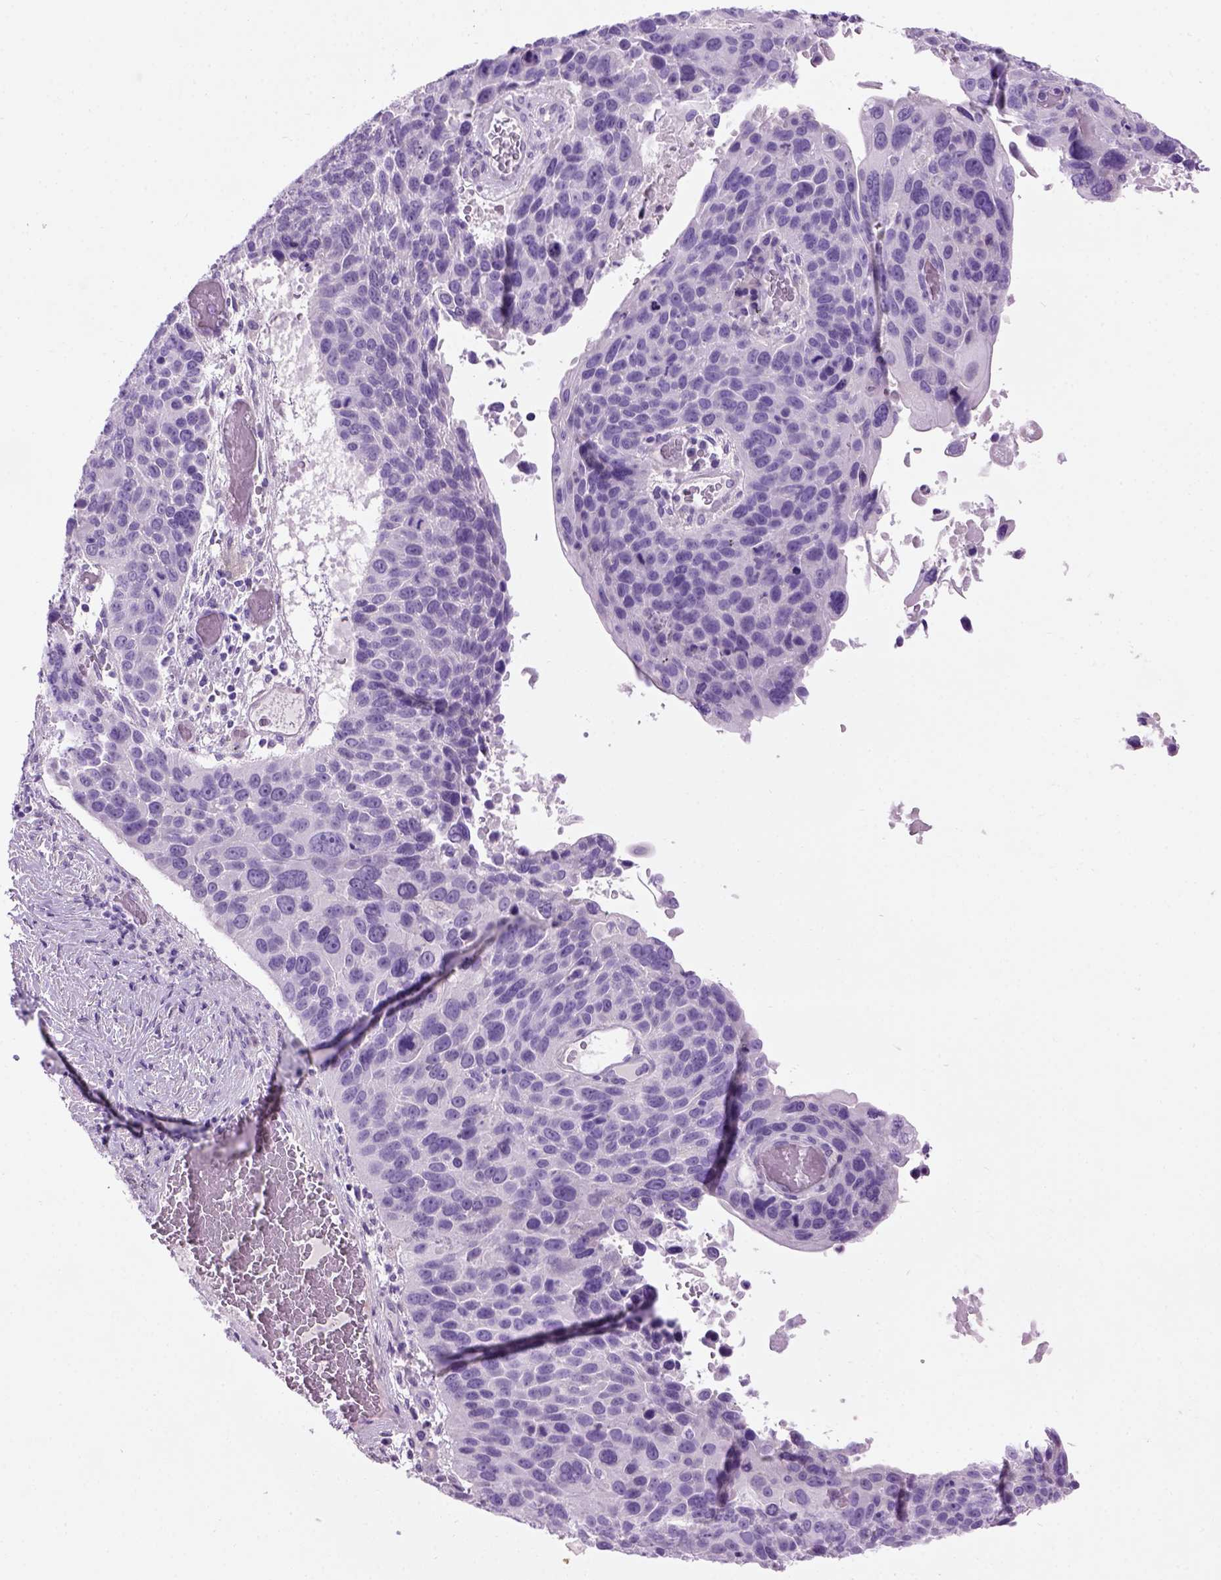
{"staining": {"intensity": "negative", "quantity": "none", "location": "none"}, "tissue": "lung cancer", "cell_type": "Tumor cells", "image_type": "cancer", "snomed": [{"axis": "morphology", "description": "Squamous cell carcinoma, NOS"}, {"axis": "topography", "description": "Lung"}], "caption": "Squamous cell carcinoma (lung) was stained to show a protein in brown. There is no significant staining in tumor cells.", "gene": "GABRB2", "patient": {"sex": "male", "age": 68}}